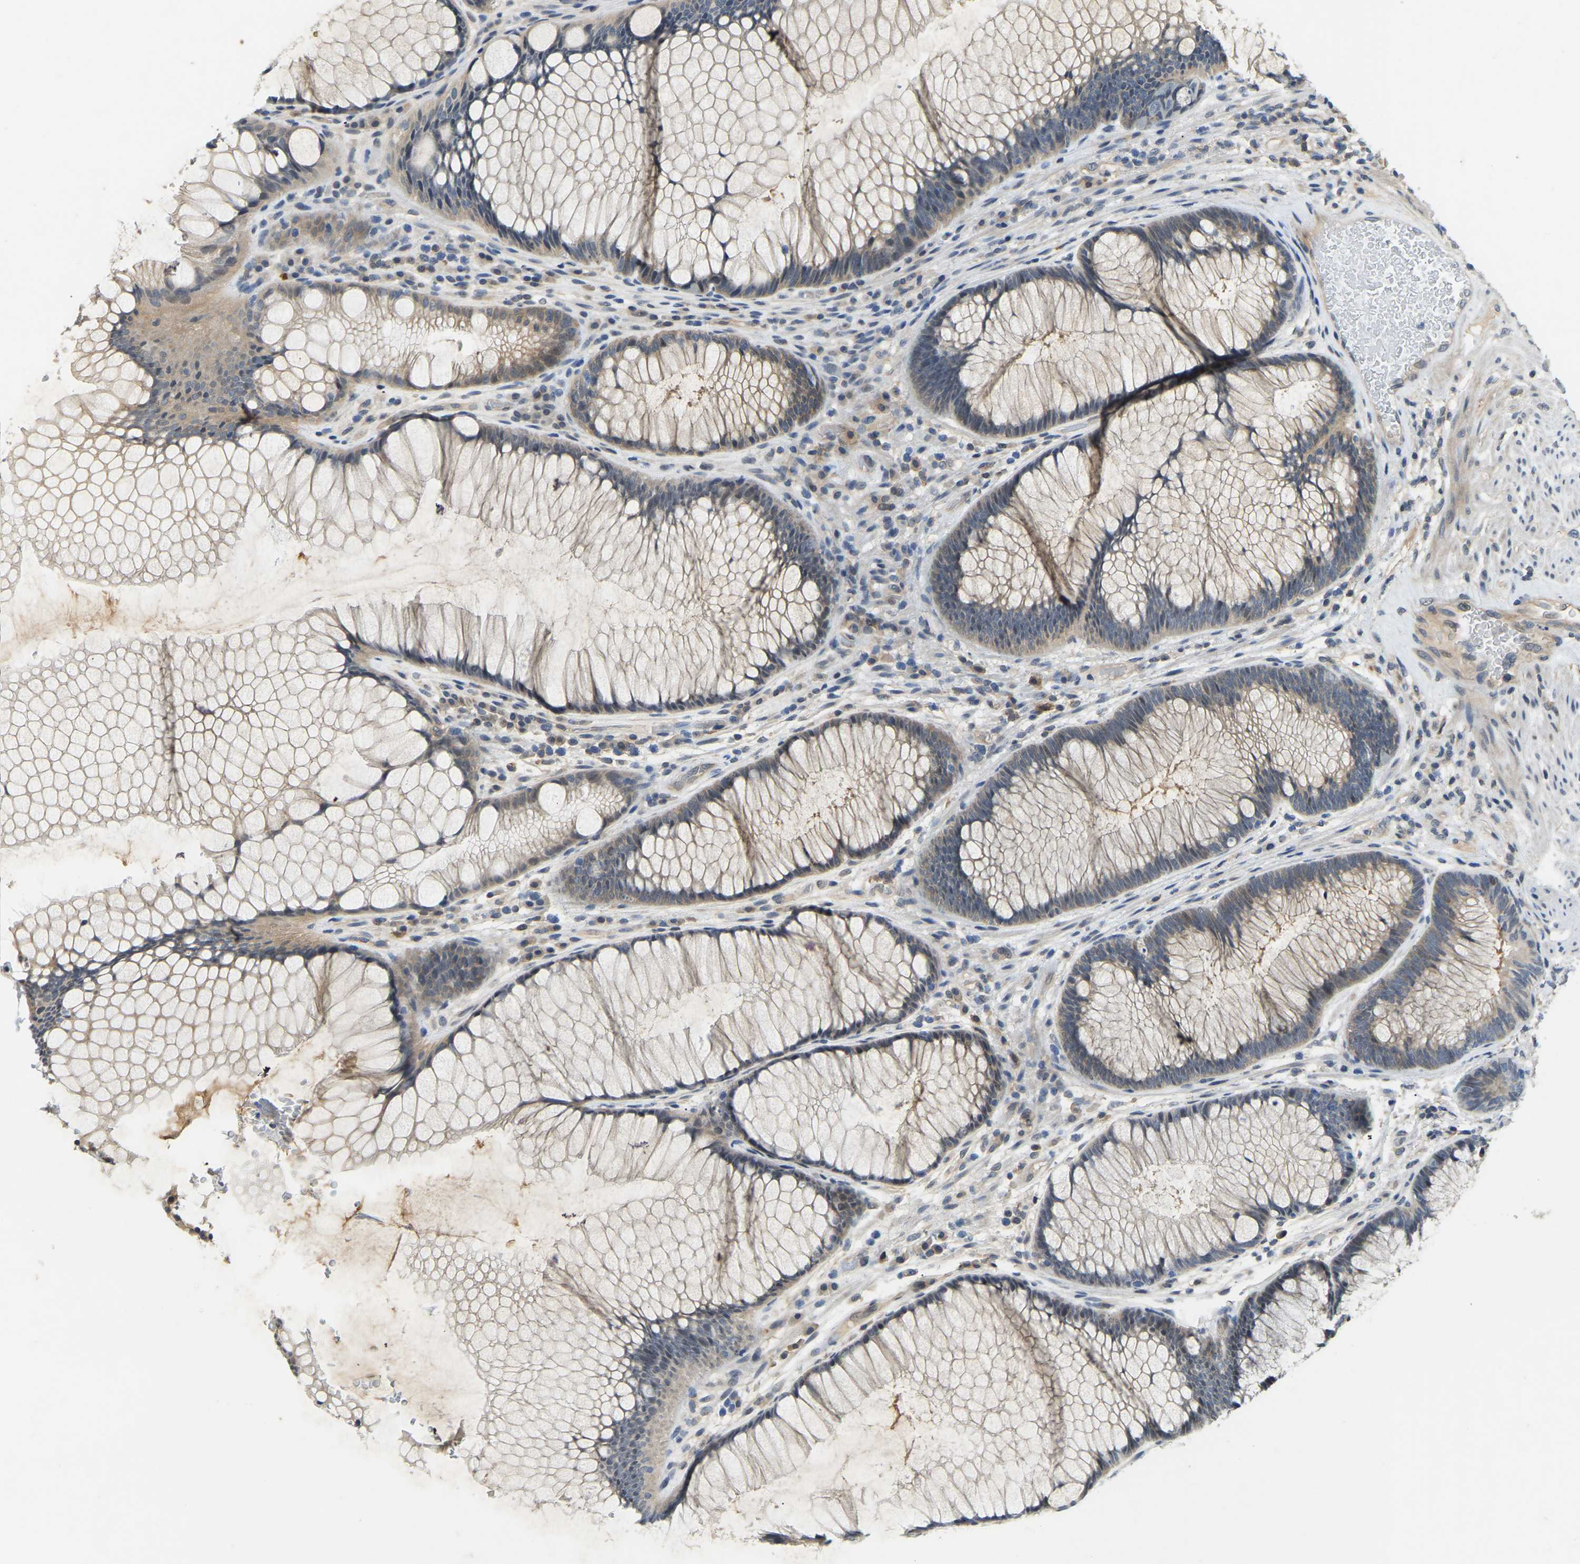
{"staining": {"intensity": "weak", "quantity": "<25%", "location": "cytoplasmic/membranous"}, "tissue": "rectum", "cell_type": "Glandular cells", "image_type": "normal", "snomed": [{"axis": "morphology", "description": "Normal tissue, NOS"}, {"axis": "topography", "description": "Rectum"}], "caption": "DAB (3,3'-diaminobenzidine) immunohistochemical staining of unremarkable human rectum shows no significant expression in glandular cells.", "gene": "AHNAK", "patient": {"sex": "male", "age": 51}}